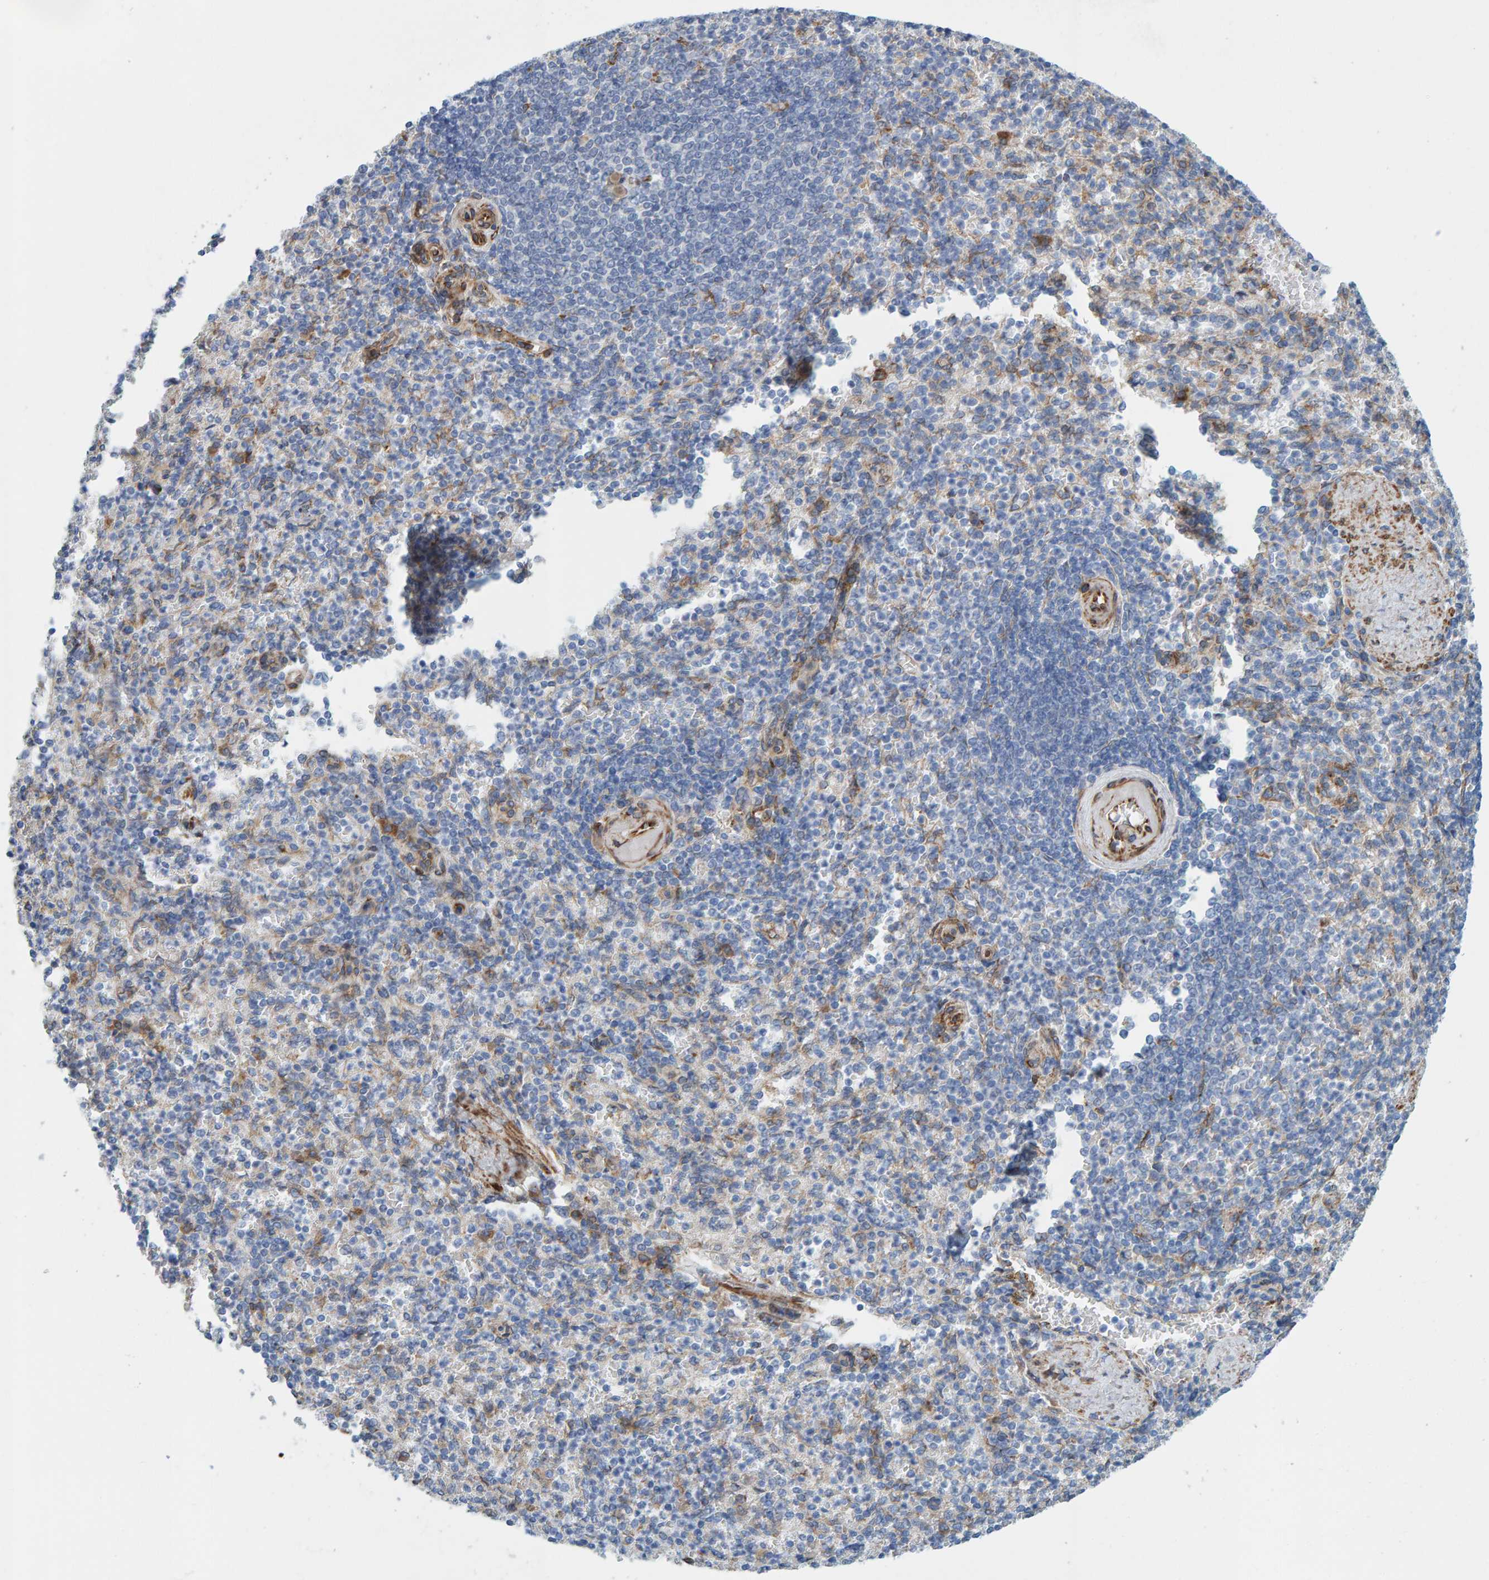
{"staining": {"intensity": "negative", "quantity": "none", "location": "none"}, "tissue": "spleen", "cell_type": "Cells in red pulp", "image_type": "normal", "snomed": [{"axis": "morphology", "description": "Normal tissue, NOS"}, {"axis": "topography", "description": "Spleen"}], "caption": "The immunohistochemistry histopathology image has no significant expression in cells in red pulp of spleen. (Brightfield microscopy of DAB immunohistochemistry (IHC) at high magnification).", "gene": "MMP16", "patient": {"sex": "female", "age": 74}}